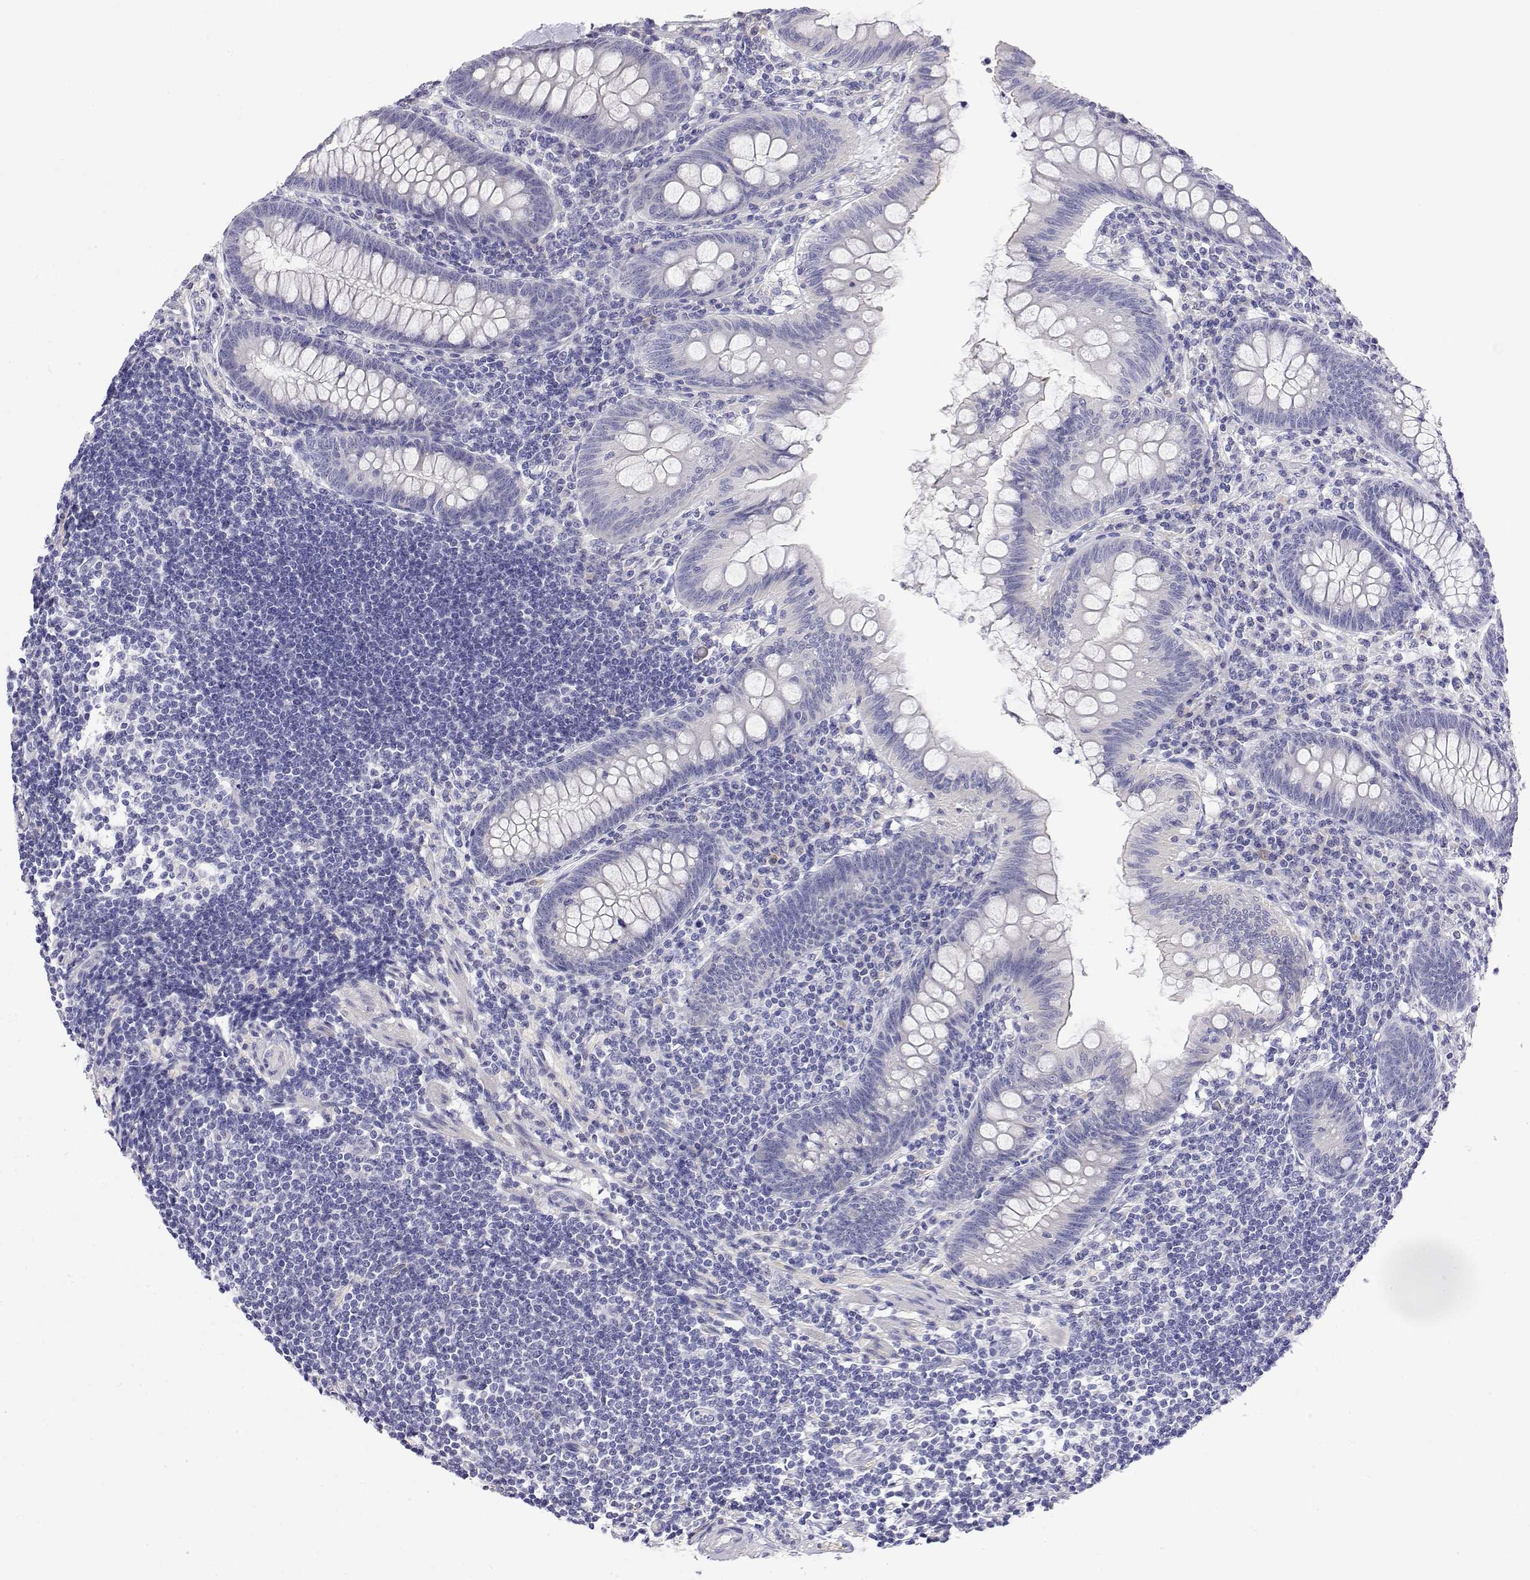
{"staining": {"intensity": "negative", "quantity": "none", "location": "none"}, "tissue": "appendix", "cell_type": "Glandular cells", "image_type": "normal", "snomed": [{"axis": "morphology", "description": "Normal tissue, NOS"}, {"axis": "topography", "description": "Appendix"}], "caption": "Immunohistochemical staining of normal appendix reveals no significant staining in glandular cells. Nuclei are stained in blue.", "gene": "LY6D", "patient": {"sex": "female", "age": 57}}